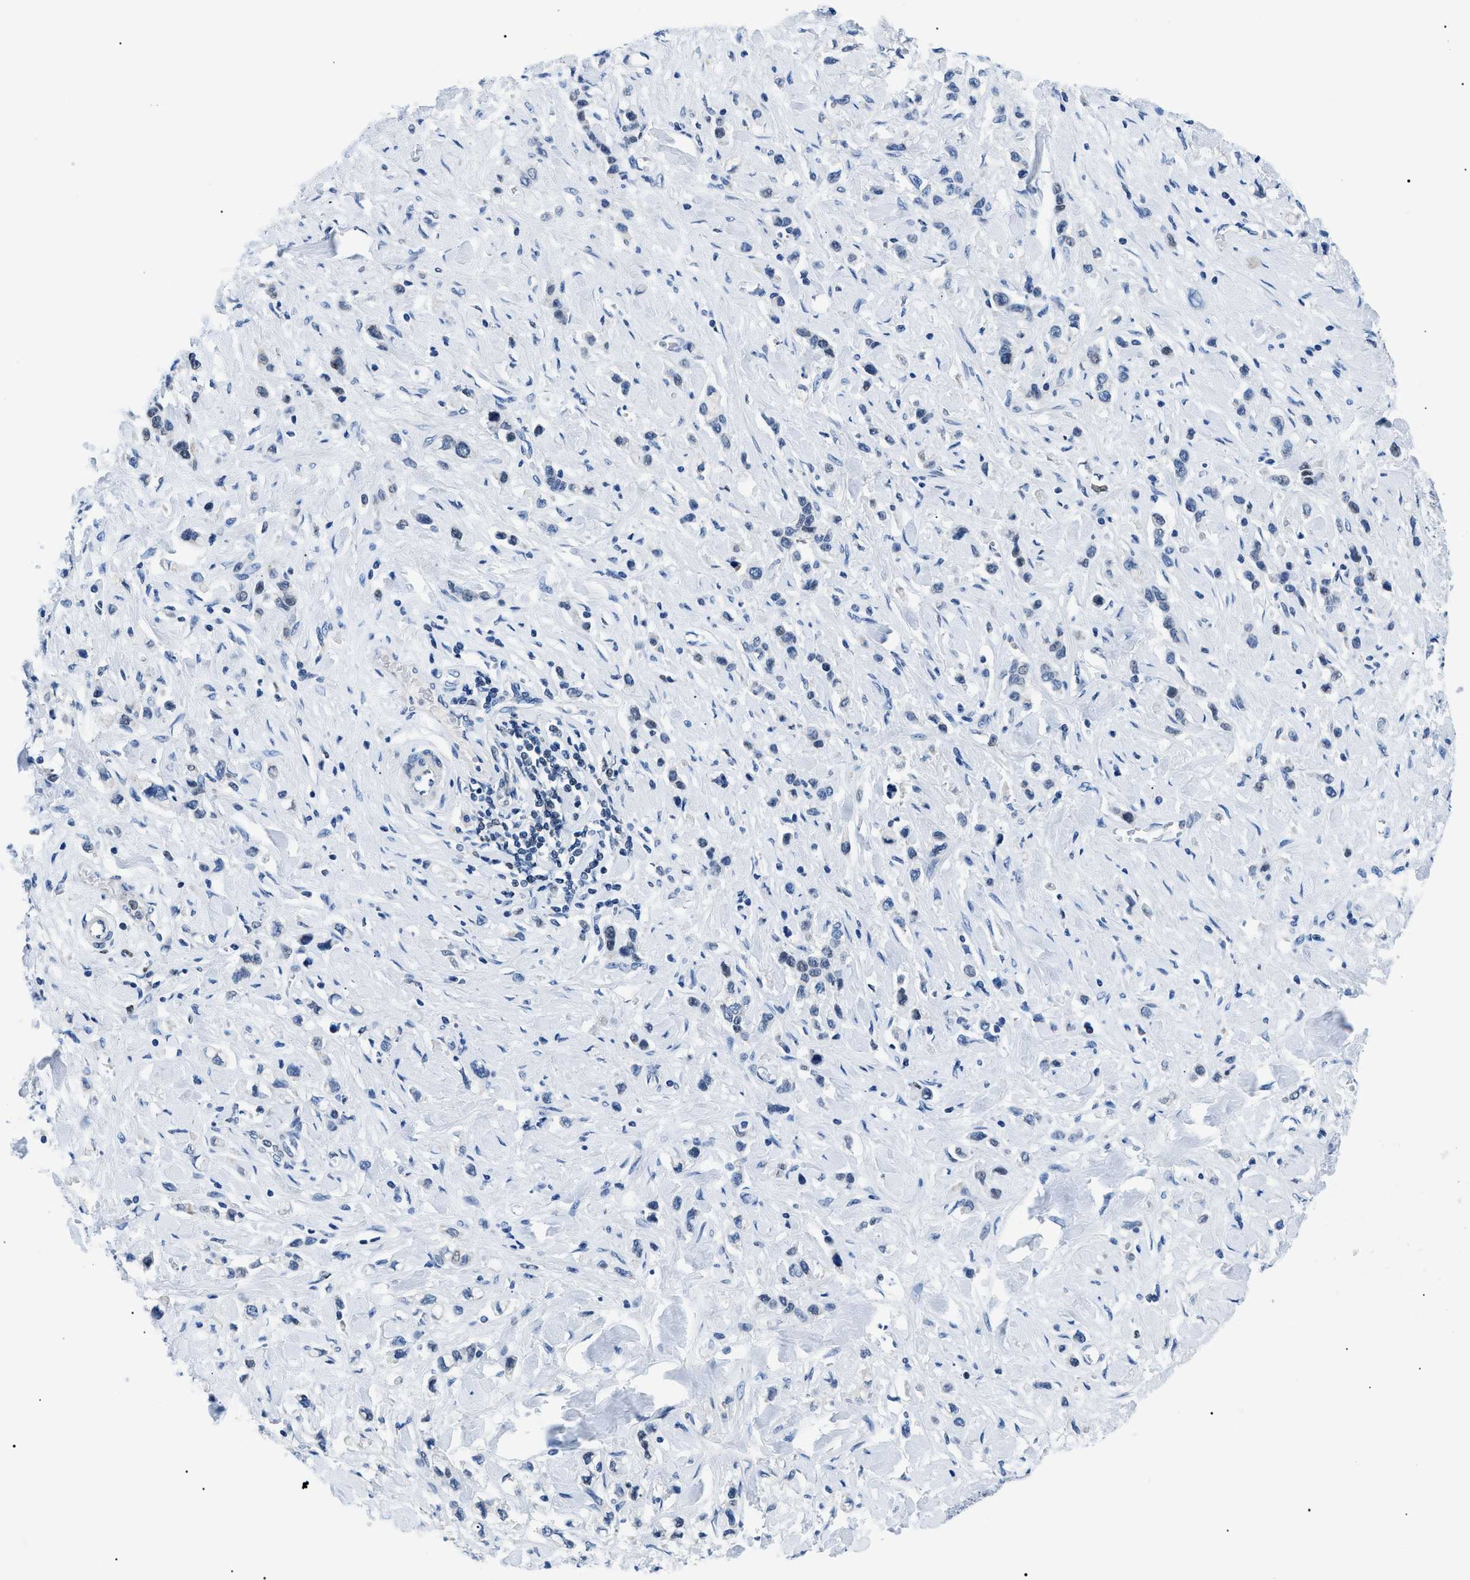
{"staining": {"intensity": "weak", "quantity": "<25%", "location": "nuclear"}, "tissue": "stomach cancer", "cell_type": "Tumor cells", "image_type": "cancer", "snomed": [{"axis": "morphology", "description": "Normal tissue, NOS"}, {"axis": "morphology", "description": "Adenocarcinoma, NOS"}, {"axis": "topography", "description": "Stomach, upper"}, {"axis": "topography", "description": "Stomach"}], "caption": "High magnification brightfield microscopy of stomach cancer (adenocarcinoma) stained with DAB (3,3'-diaminobenzidine) (brown) and counterstained with hematoxylin (blue): tumor cells show no significant expression.", "gene": "SMARCC1", "patient": {"sex": "female", "age": 65}}